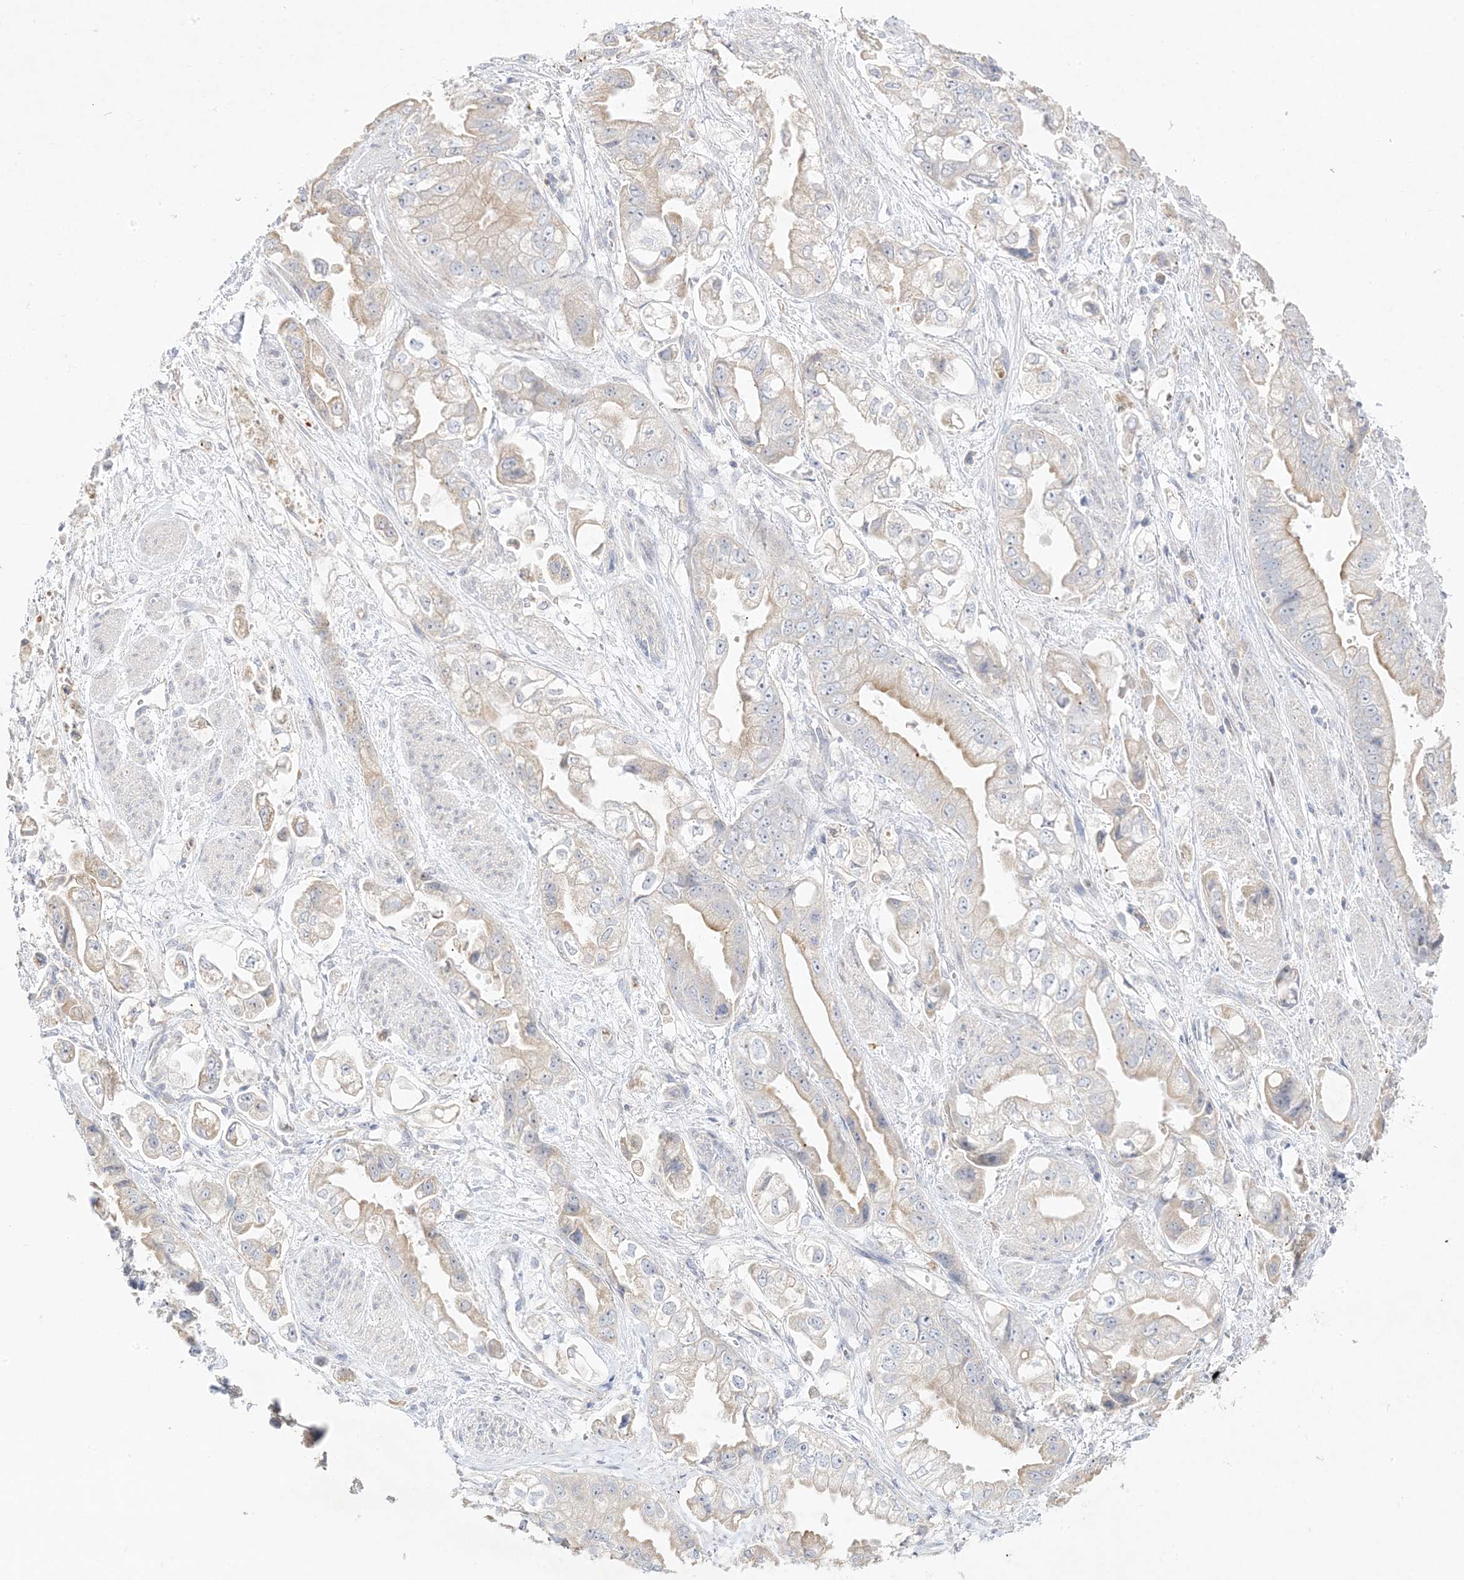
{"staining": {"intensity": "weak", "quantity": "25%-75%", "location": "cytoplasmic/membranous"}, "tissue": "stomach cancer", "cell_type": "Tumor cells", "image_type": "cancer", "snomed": [{"axis": "morphology", "description": "Adenocarcinoma, NOS"}, {"axis": "topography", "description": "Stomach"}], "caption": "Protein analysis of stomach cancer (adenocarcinoma) tissue shows weak cytoplasmic/membranous staining in approximately 25%-75% of tumor cells.", "gene": "TRANK1", "patient": {"sex": "male", "age": 62}}